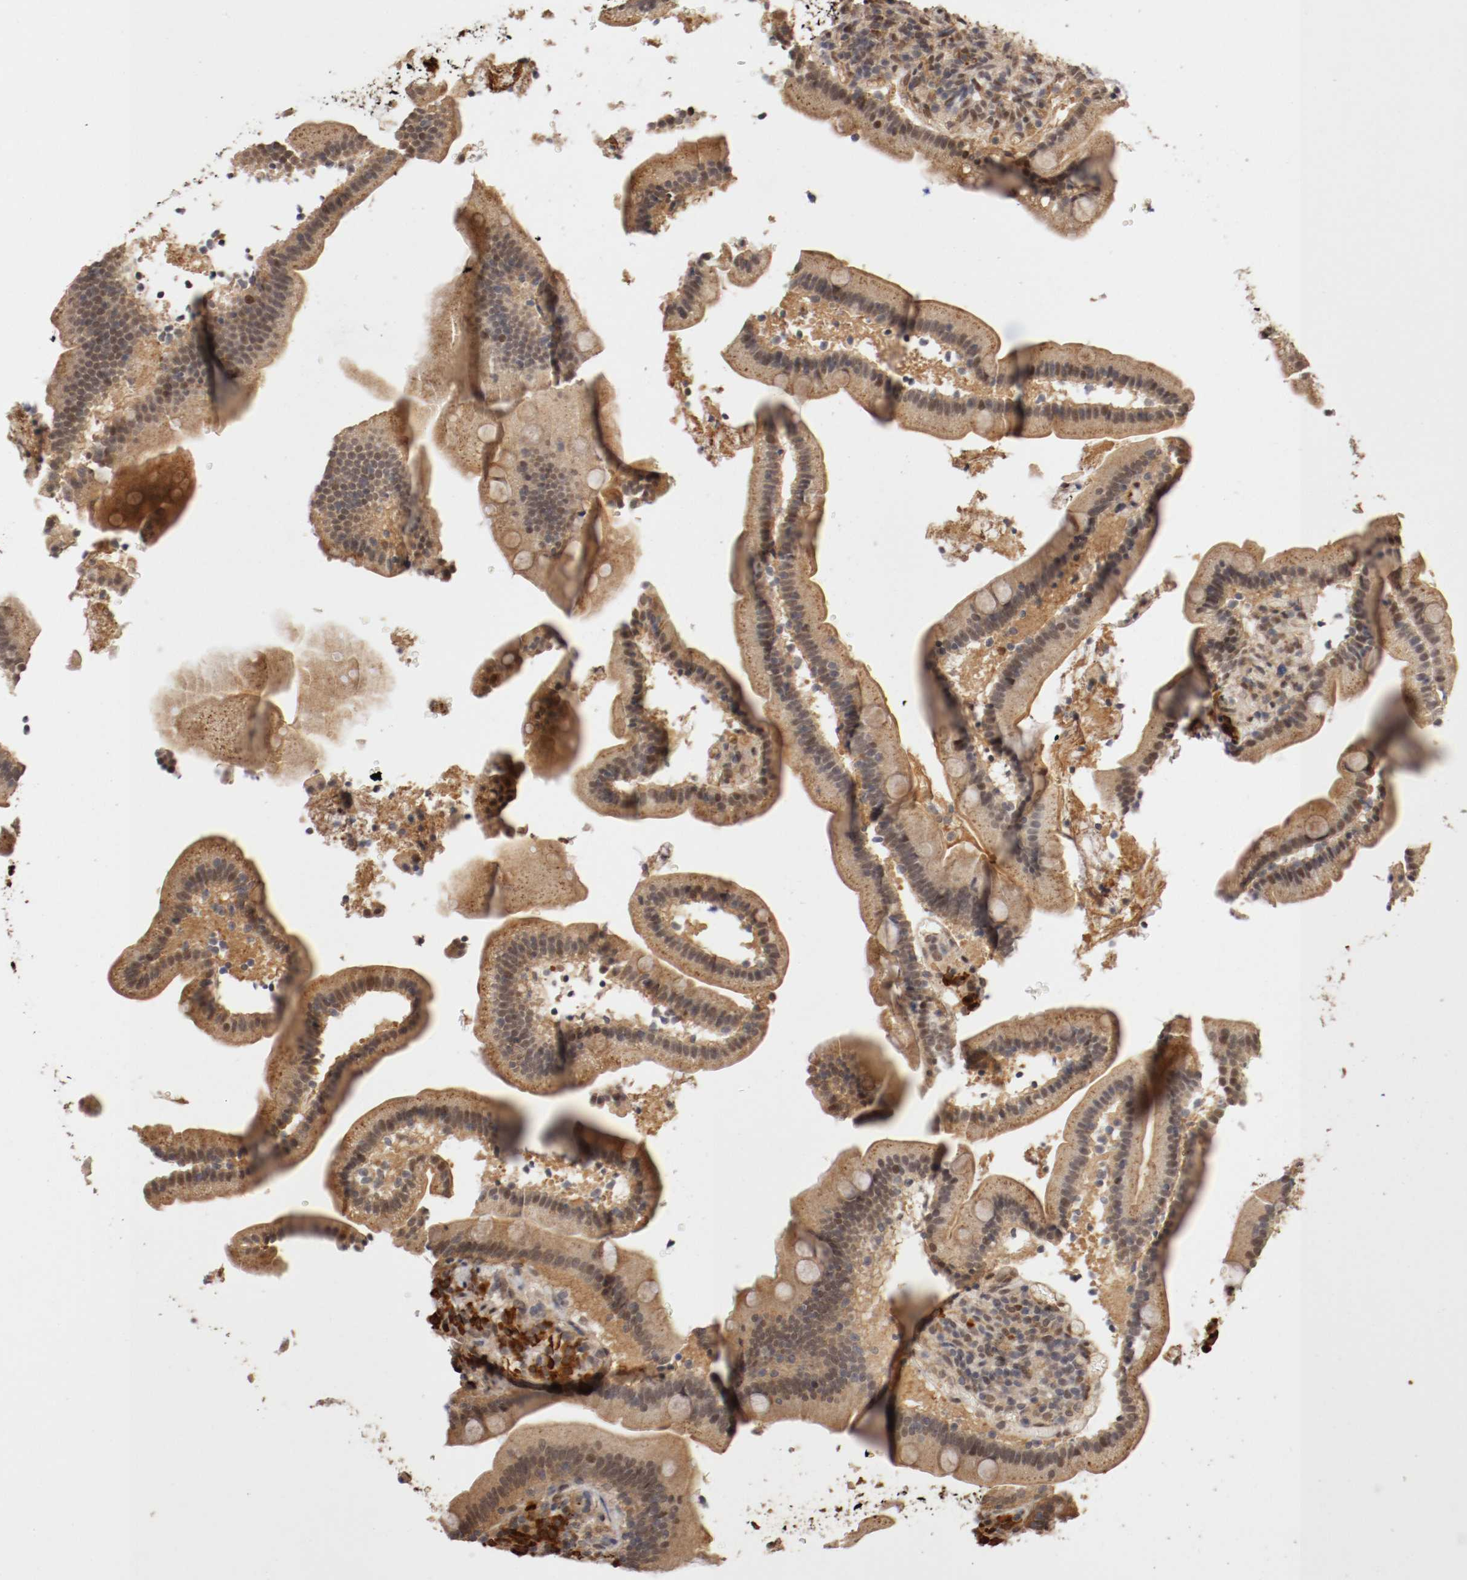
{"staining": {"intensity": "moderate", "quantity": ">75%", "location": "cytoplasmic/membranous,nuclear"}, "tissue": "duodenum", "cell_type": "Glandular cells", "image_type": "normal", "snomed": [{"axis": "morphology", "description": "Normal tissue, NOS"}, {"axis": "topography", "description": "Duodenum"}], "caption": "Immunohistochemistry of unremarkable duodenum demonstrates medium levels of moderate cytoplasmic/membranous,nuclear expression in approximately >75% of glandular cells.", "gene": "DNMT3B", "patient": {"sex": "male", "age": 66}}